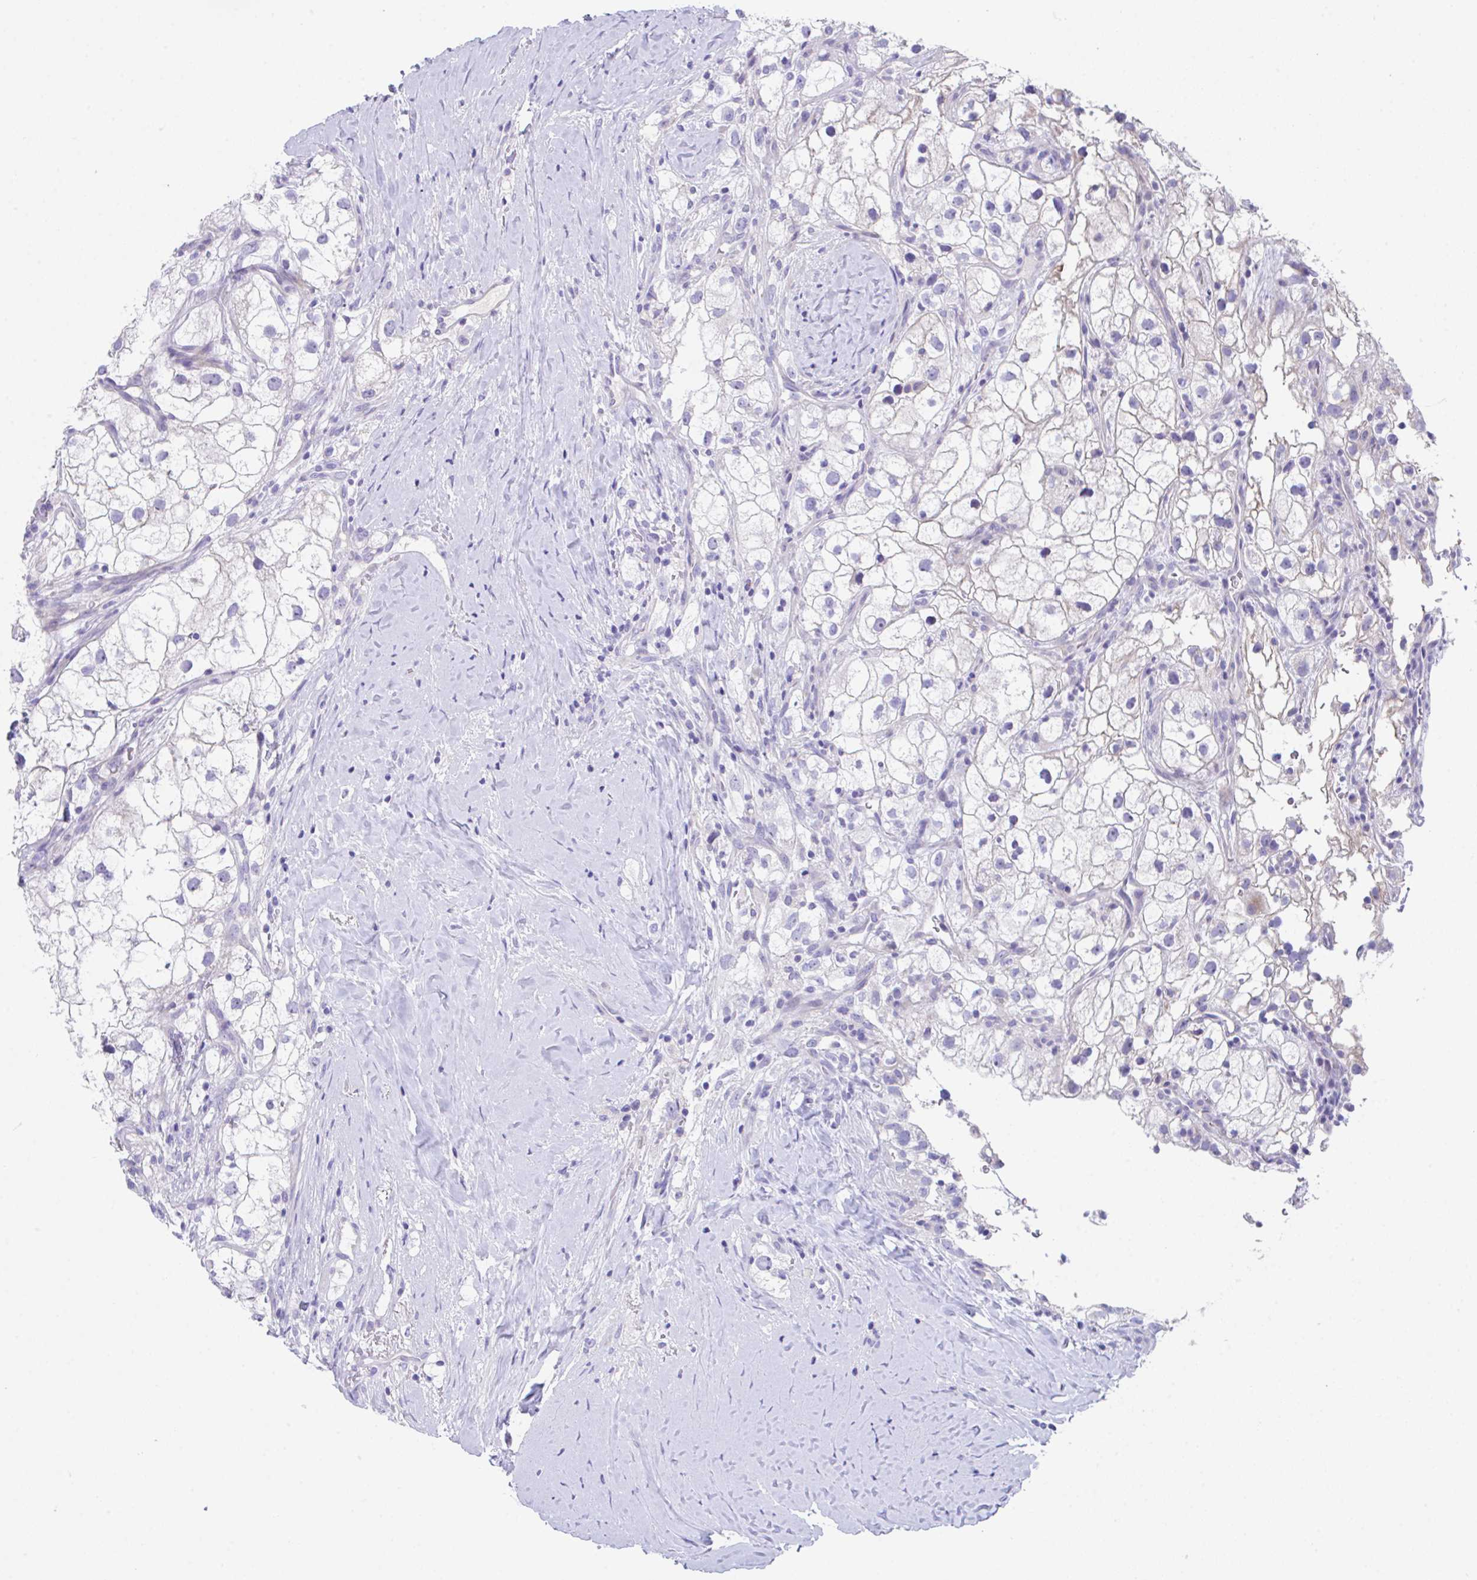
{"staining": {"intensity": "negative", "quantity": "none", "location": "none"}, "tissue": "renal cancer", "cell_type": "Tumor cells", "image_type": "cancer", "snomed": [{"axis": "morphology", "description": "Adenocarcinoma, NOS"}, {"axis": "topography", "description": "Kidney"}], "caption": "Renal adenocarcinoma was stained to show a protein in brown. There is no significant staining in tumor cells.", "gene": "SLC16A6", "patient": {"sex": "male", "age": 59}}